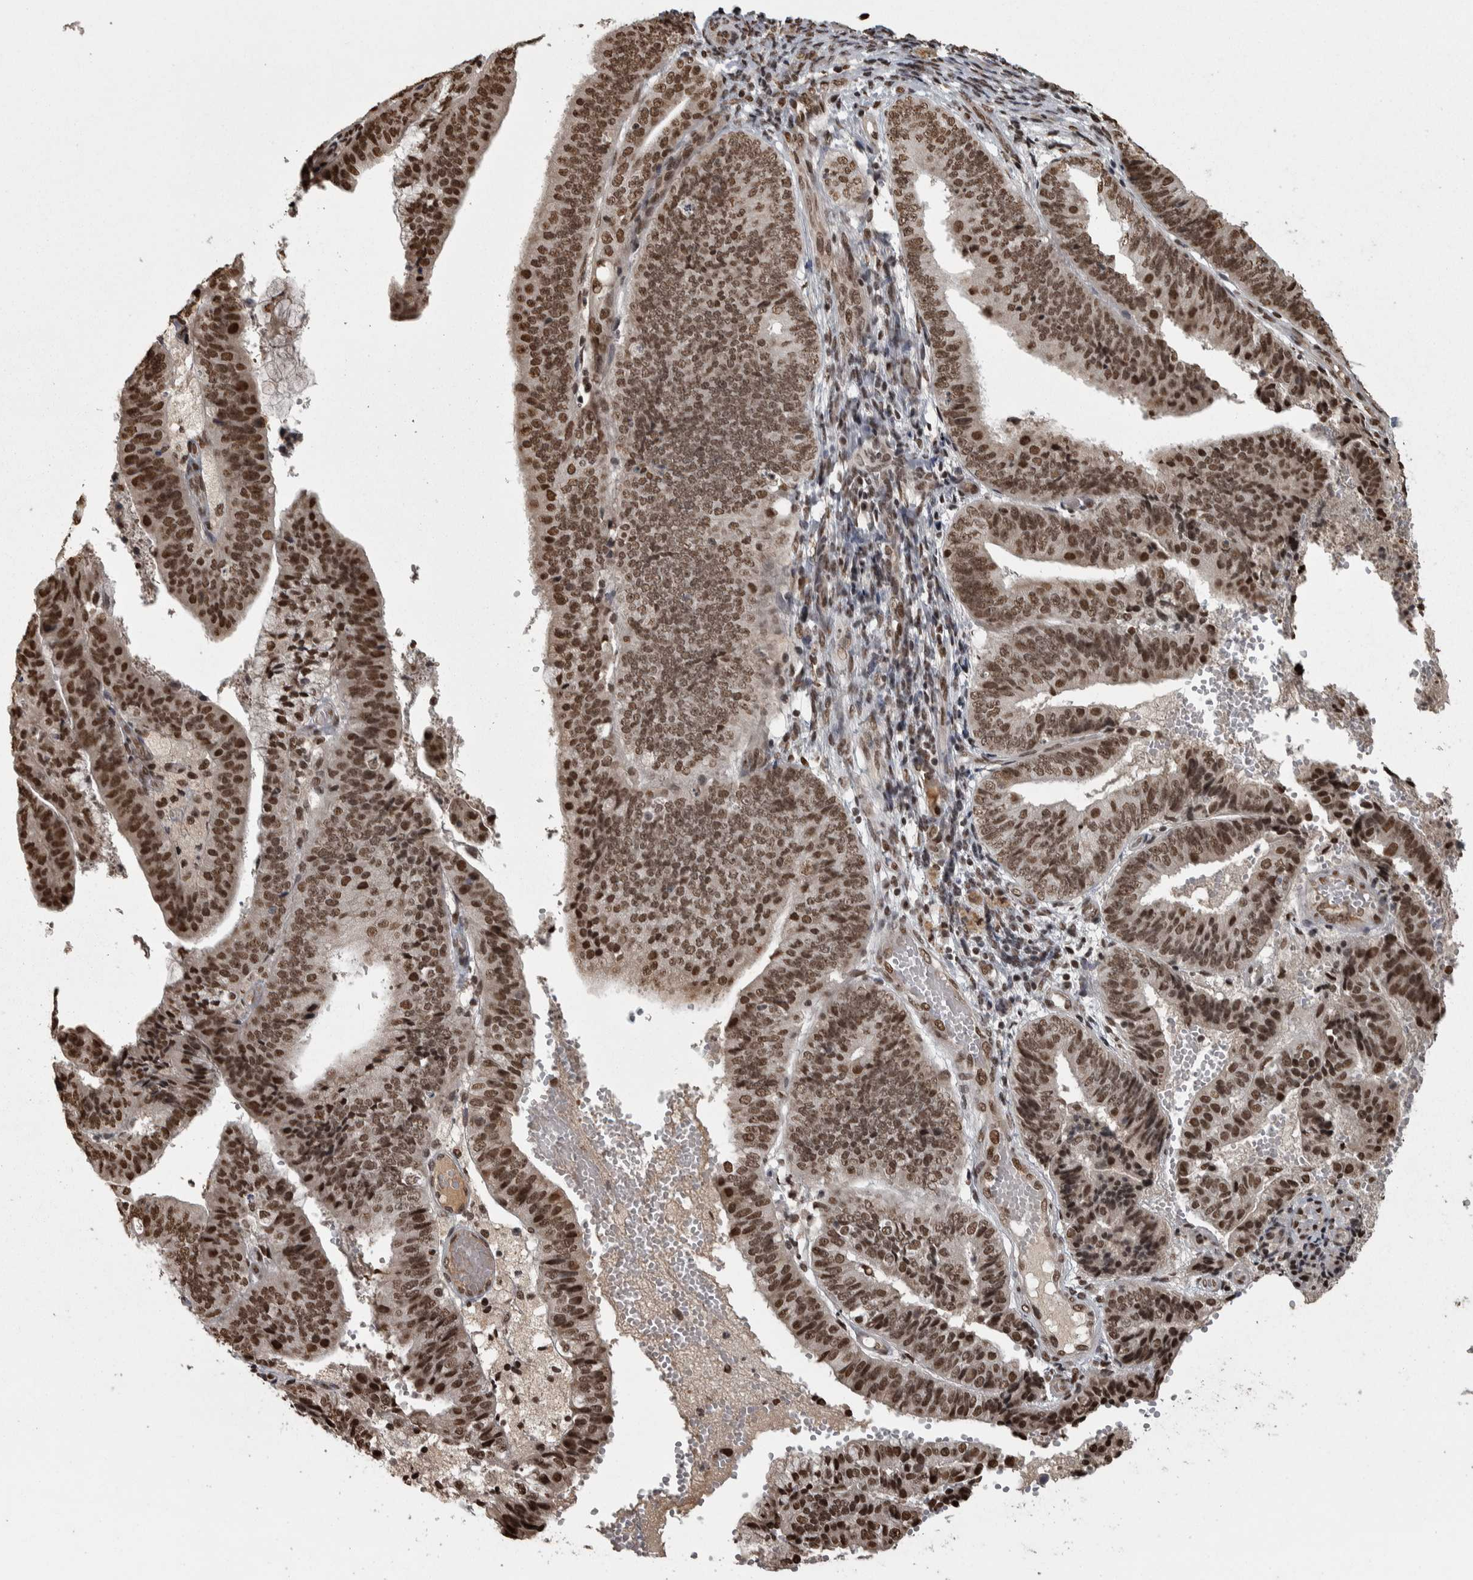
{"staining": {"intensity": "strong", "quantity": "25%-75%", "location": "nuclear"}, "tissue": "endometrial cancer", "cell_type": "Tumor cells", "image_type": "cancer", "snomed": [{"axis": "morphology", "description": "Adenocarcinoma, NOS"}, {"axis": "topography", "description": "Endometrium"}], "caption": "IHC of human adenocarcinoma (endometrial) exhibits high levels of strong nuclear staining in approximately 25%-75% of tumor cells. (Stains: DAB in brown, nuclei in blue, Microscopy: brightfield microscopy at high magnification).", "gene": "ZFHX4", "patient": {"sex": "female", "age": 63}}